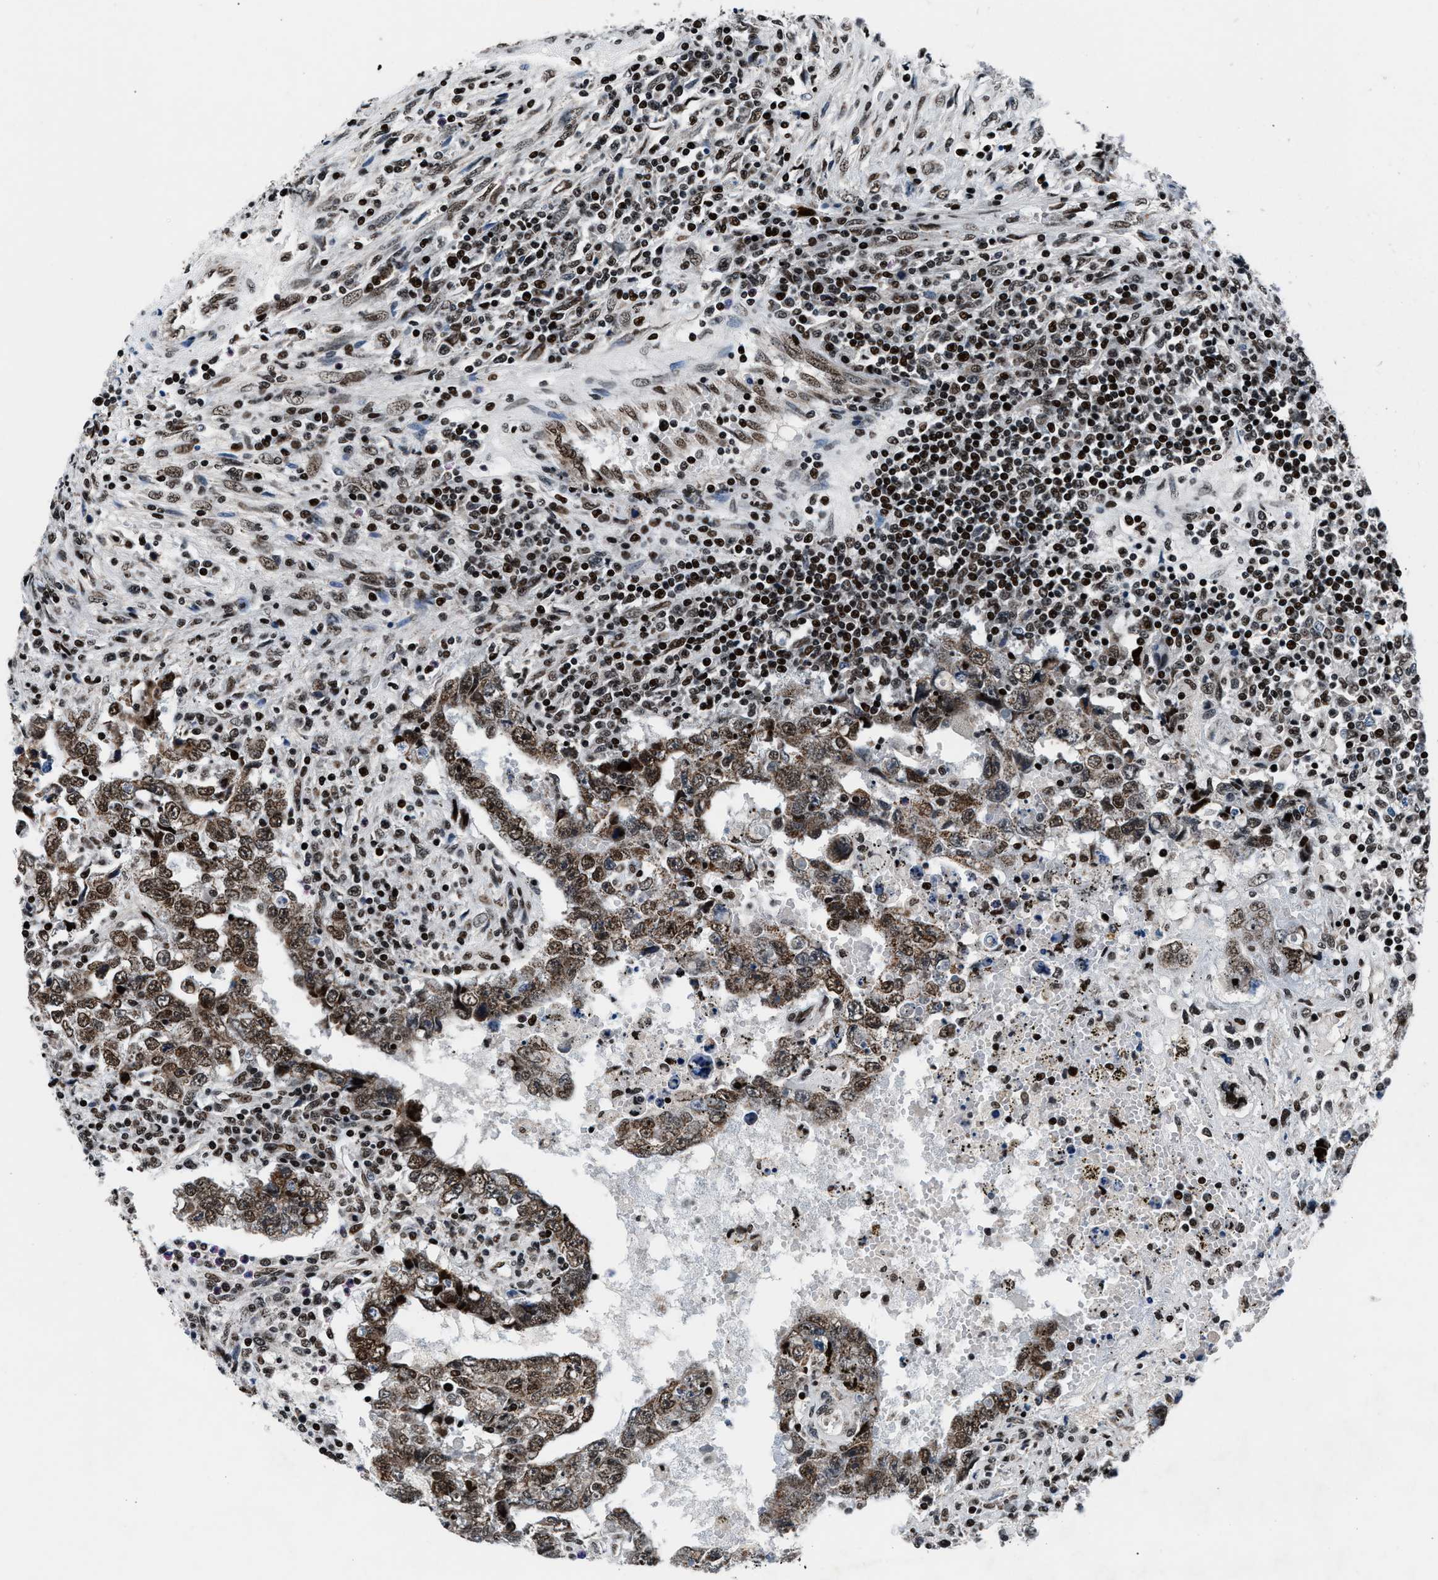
{"staining": {"intensity": "moderate", "quantity": ">75%", "location": "nuclear"}, "tissue": "testis cancer", "cell_type": "Tumor cells", "image_type": "cancer", "snomed": [{"axis": "morphology", "description": "Carcinoma, Embryonal, NOS"}, {"axis": "topography", "description": "Testis"}], "caption": "Protein staining of embryonal carcinoma (testis) tissue reveals moderate nuclear expression in approximately >75% of tumor cells.", "gene": "PRRC2B", "patient": {"sex": "male", "age": 26}}